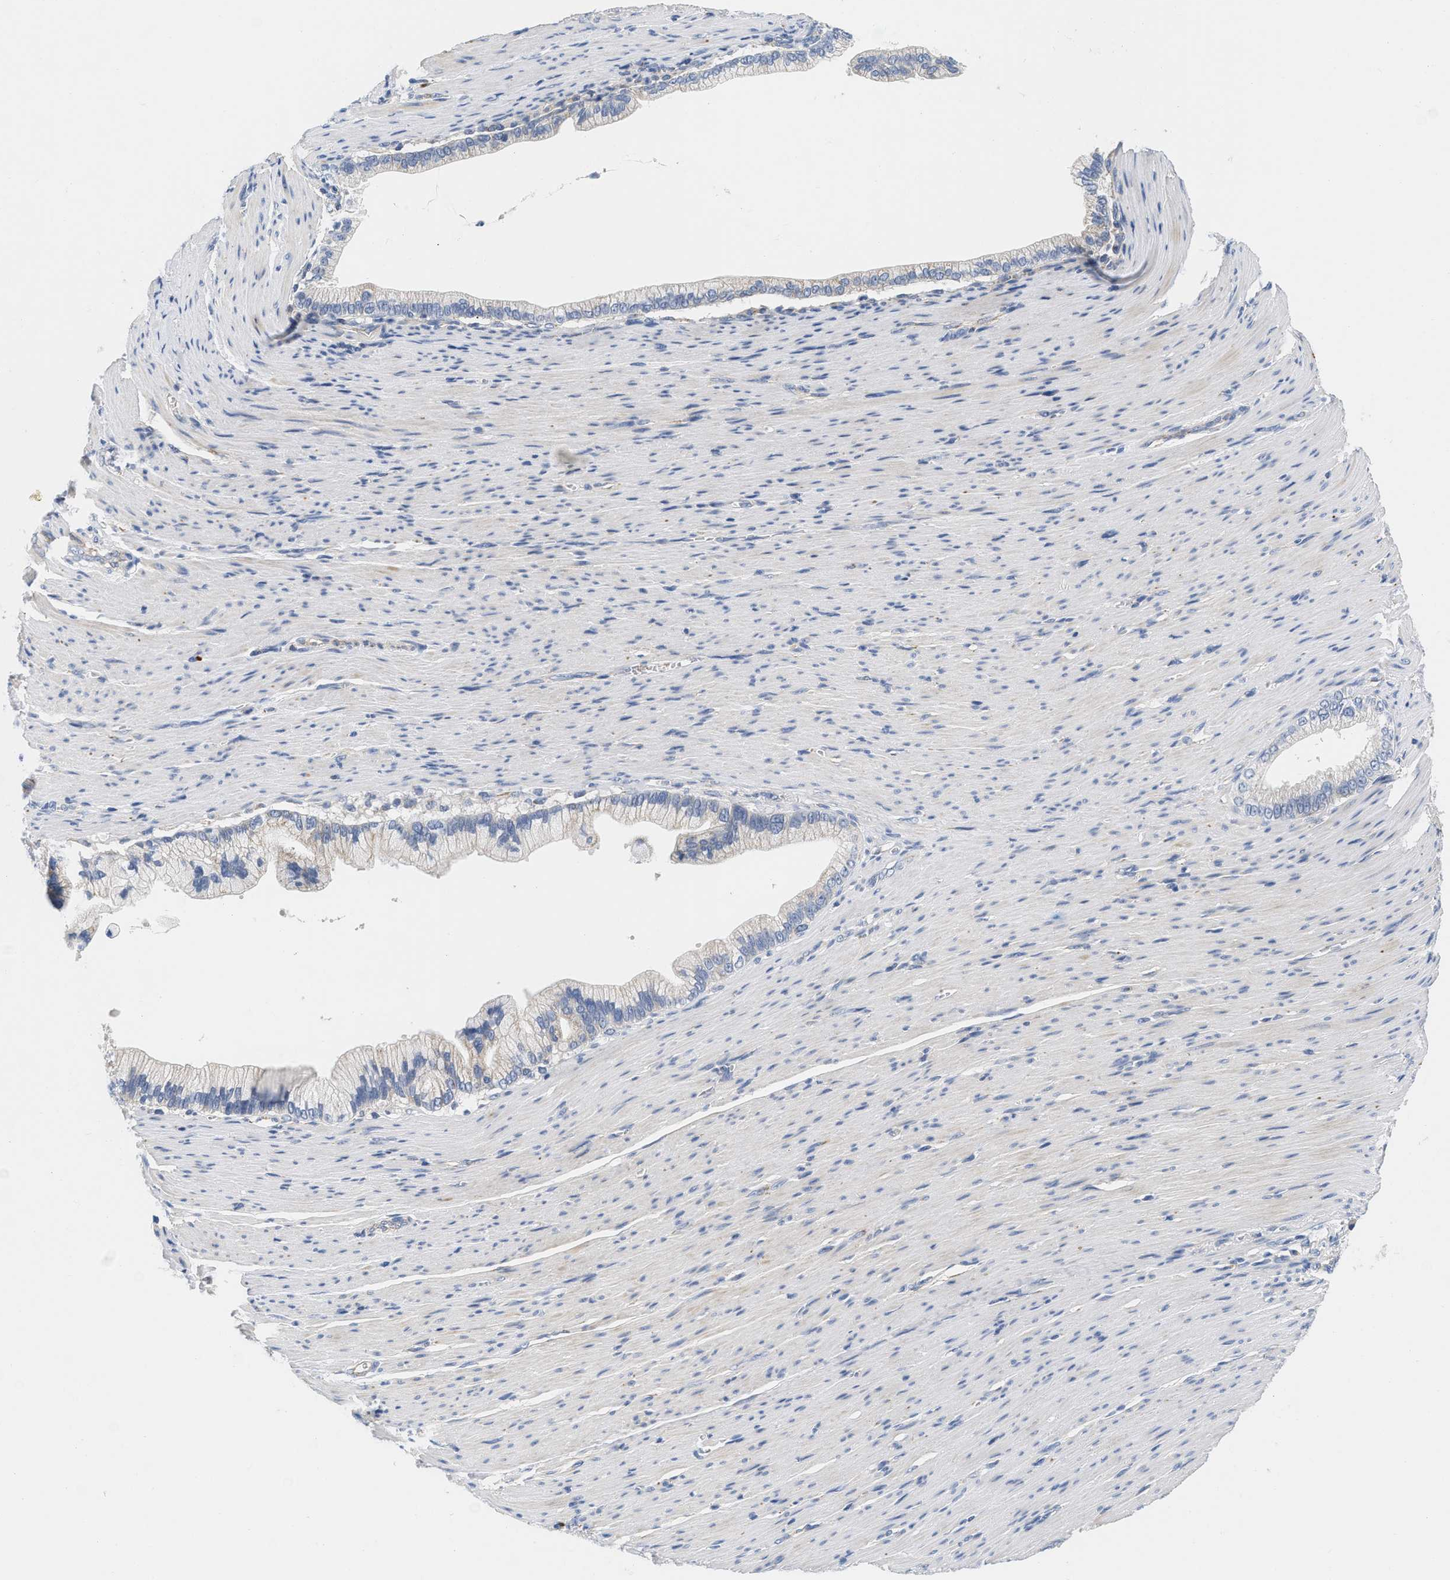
{"staining": {"intensity": "negative", "quantity": "none", "location": "none"}, "tissue": "pancreatic cancer", "cell_type": "Tumor cells", "image_type": "cancer", "snomed": [{"axis": "morphology", "description": "Adenocarcinoma, NOS"}, {"axis": "topography", "description": "Pancreas"}], "caption": "Adenocarcinoma (pancreatic) stained for a protein using immunohistochemistry demonstrates no staining tumor cells.", "gene": "PDP1", "patient": {"sex": "male", "age": 69}}